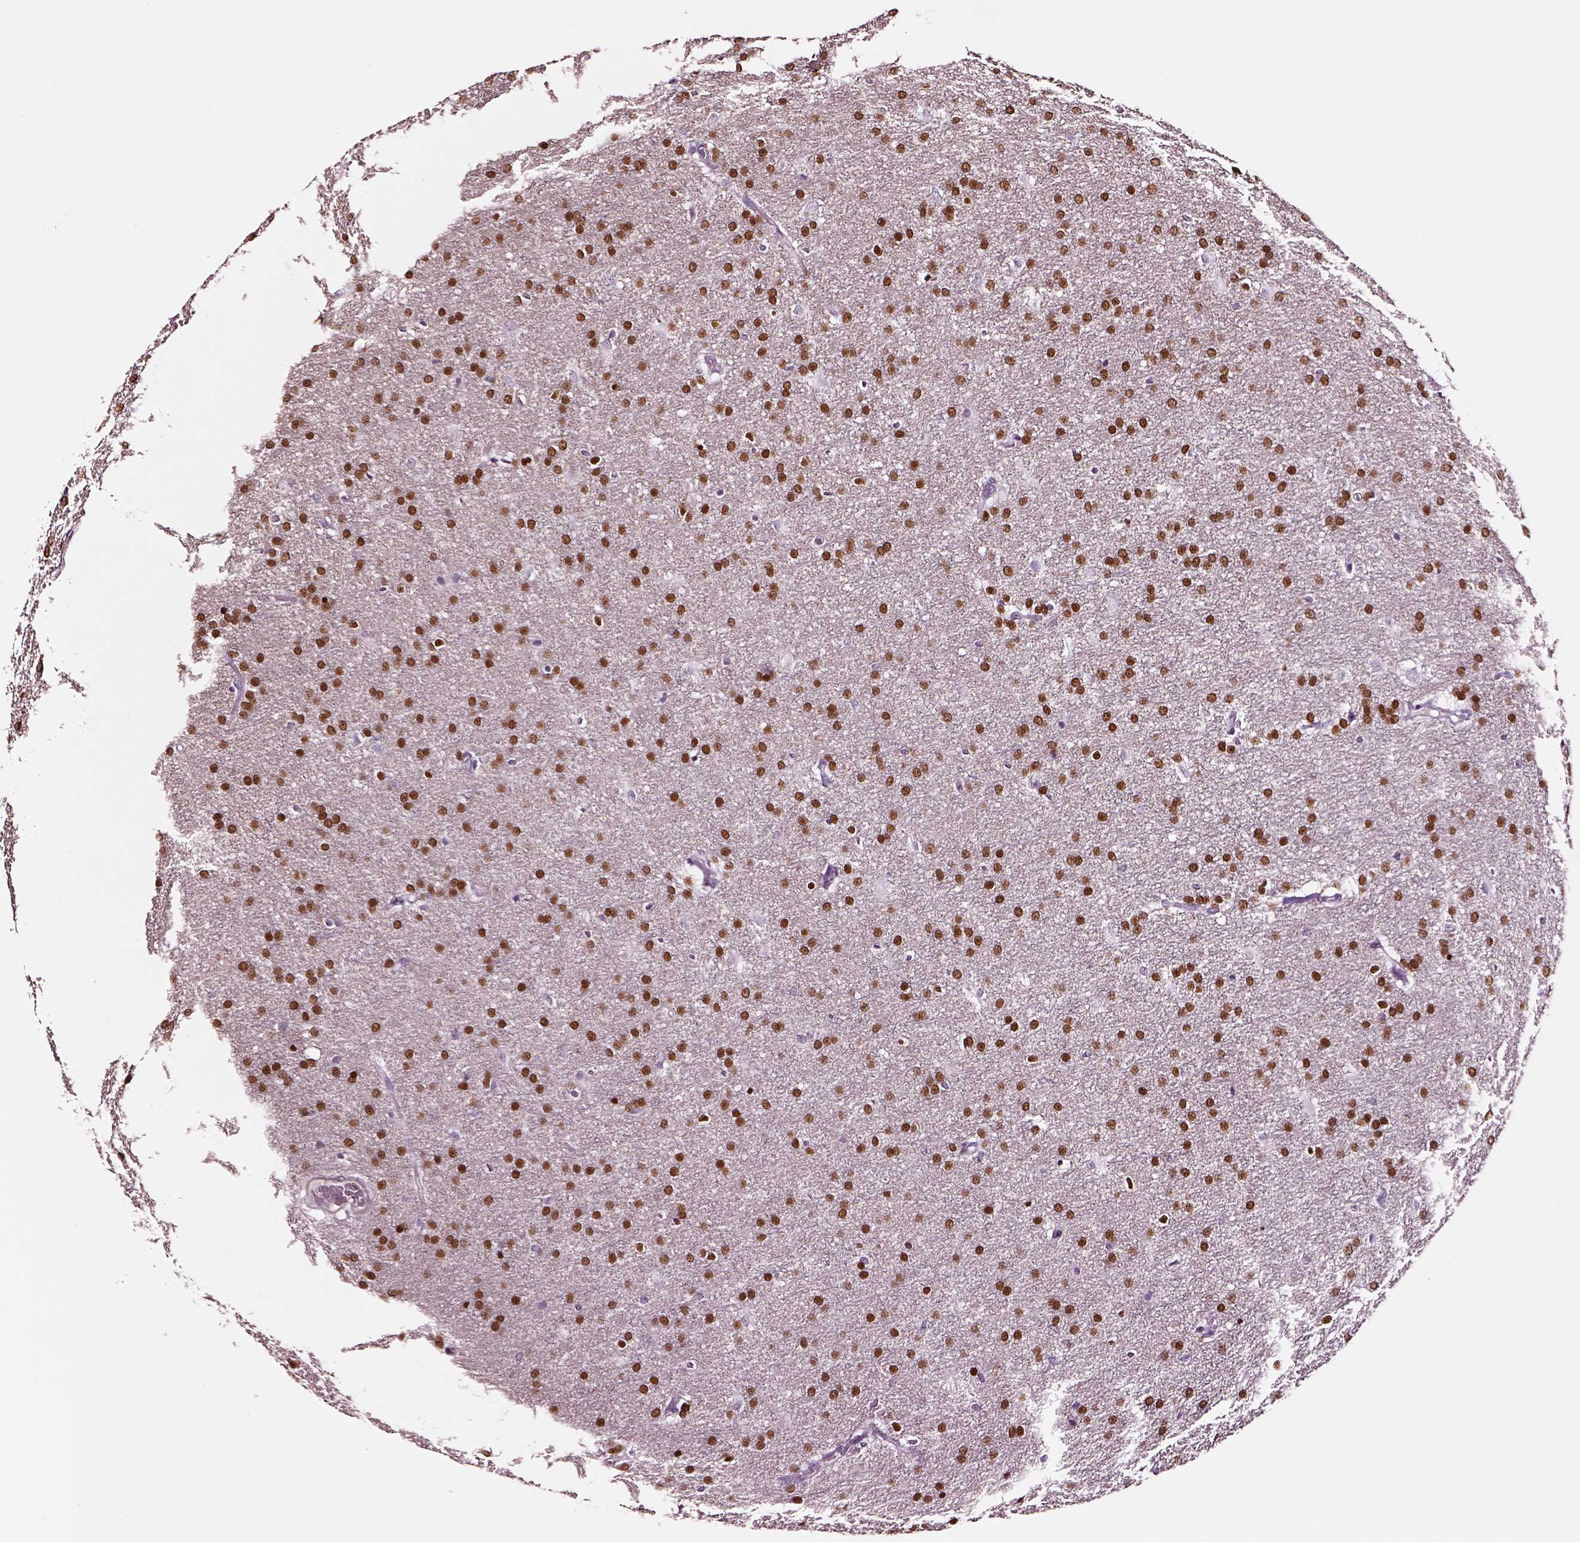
{"staining": {"intensity": "moderate", "quantity": ">75%", "location": "nuclear"}, "tissue": "glioma", "cell_type": "Tumor cells", "image_type": "cancer", "snomed": [{"axis": "morphology", "description": "Glioma, malignant, Low grade"}, {"axis": "topography", "description": "Brain"}], "caption": "Moderate nuclear positivity for a protein is identified in about >75% of tumor cells of malignant glioma (low-grade) using immunohistochemistry.", "gene": "SOX10", "patient": {"sex": "female", "age": 32}}